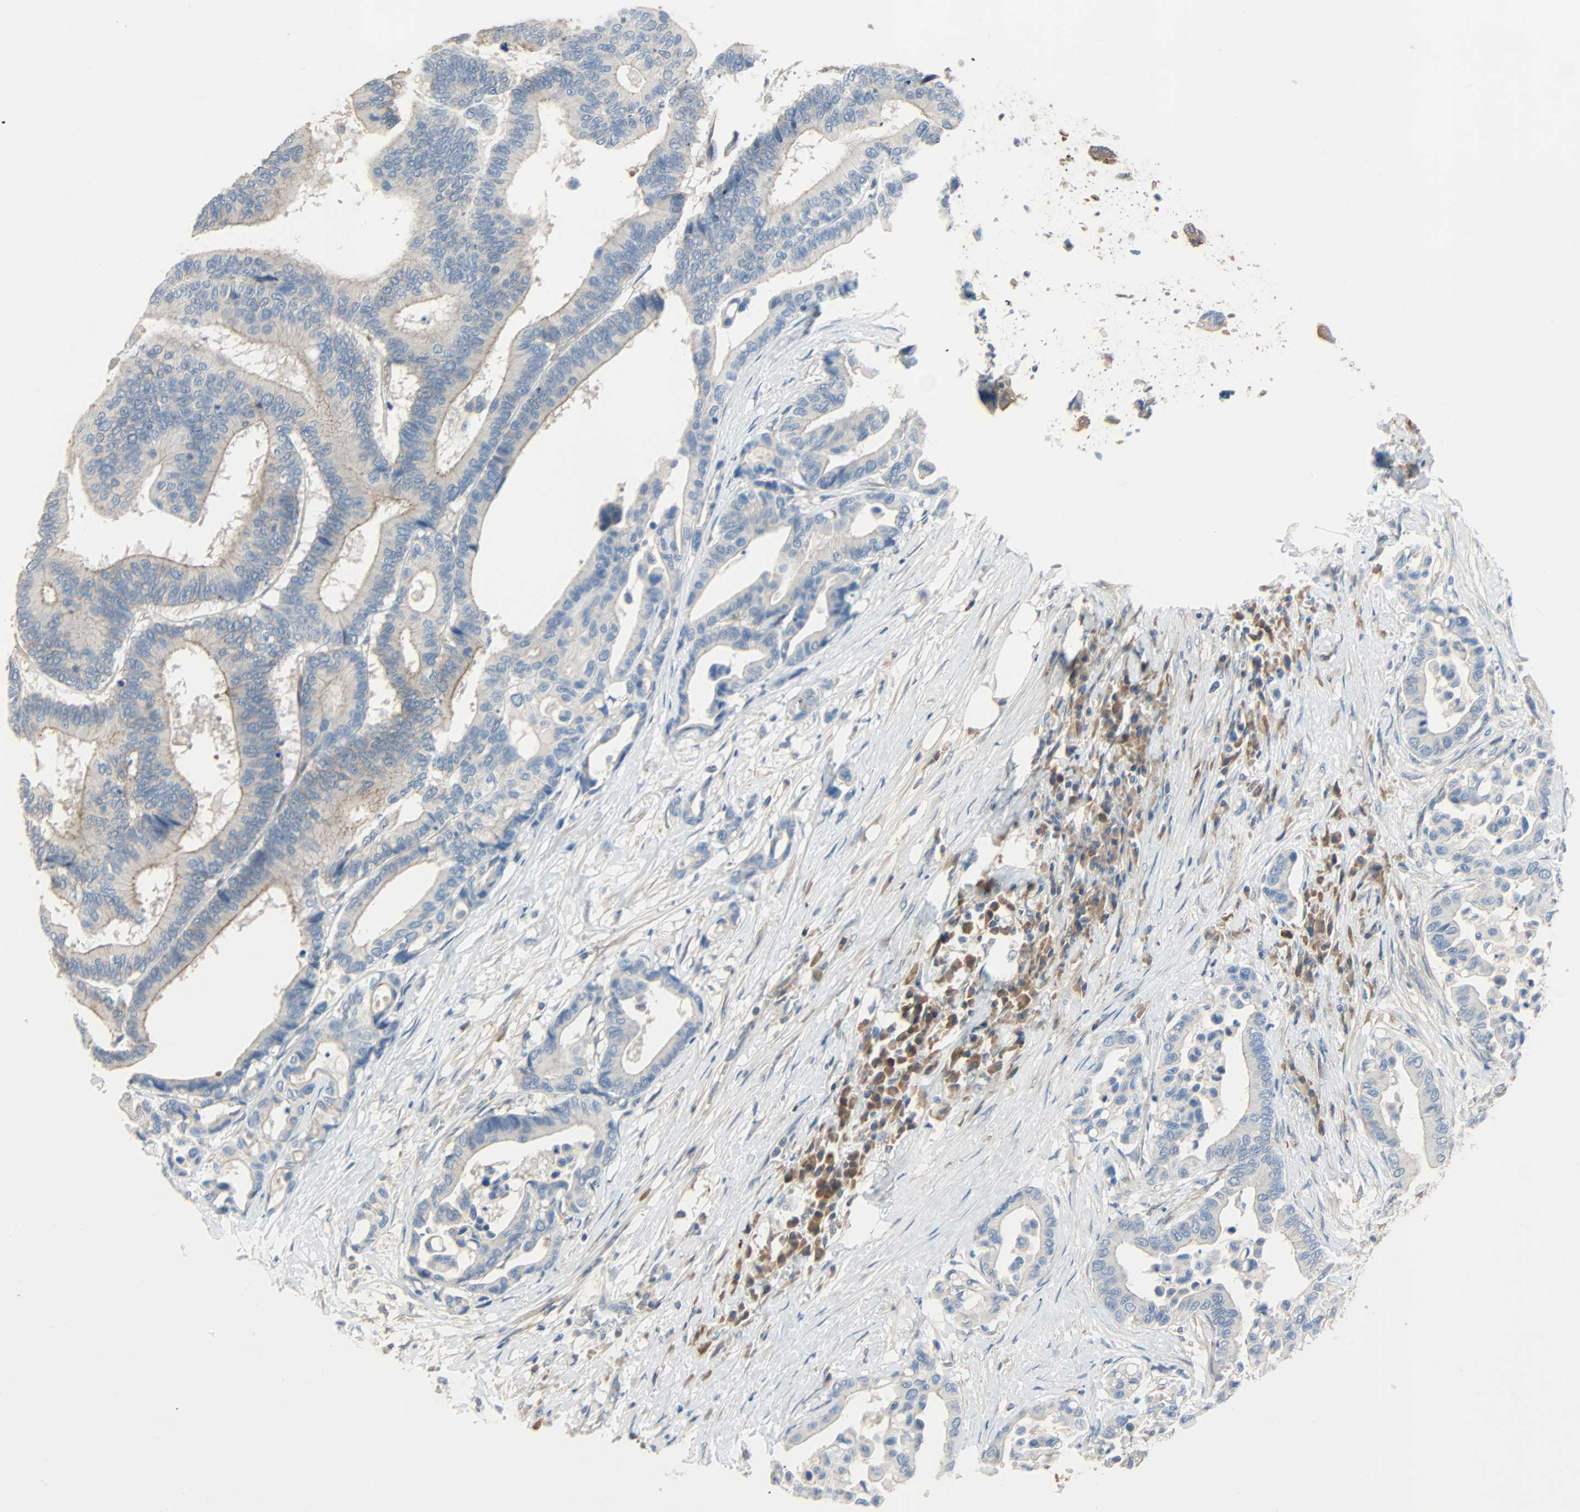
{"staining": {"intensity": "weak", "quantity": ">75%", "location": "cytoplasmic/membranous"}, "tissue": "colorectal cancer", "cell_type": "Tumor cells", "image_type": "cancer", "snomed": [{"axis": "morphology", "description": "Normal tissue, NOS"}, {"axis": "morphology", "description": "Adenocarcinoma, NOS"}, {"axis": "topography", "description": "Colon"}], "caption": "Immunohistochemistry histopathology image of colorectal cancer (adenocarcinoma) stained for a protein (brown), which reveals low levels of weak cytoplasmic/membranous expression in about >75% of tumor cells.", "gene": "TNFRSF12A", "patient": {"sex": "male", "age": 82}}